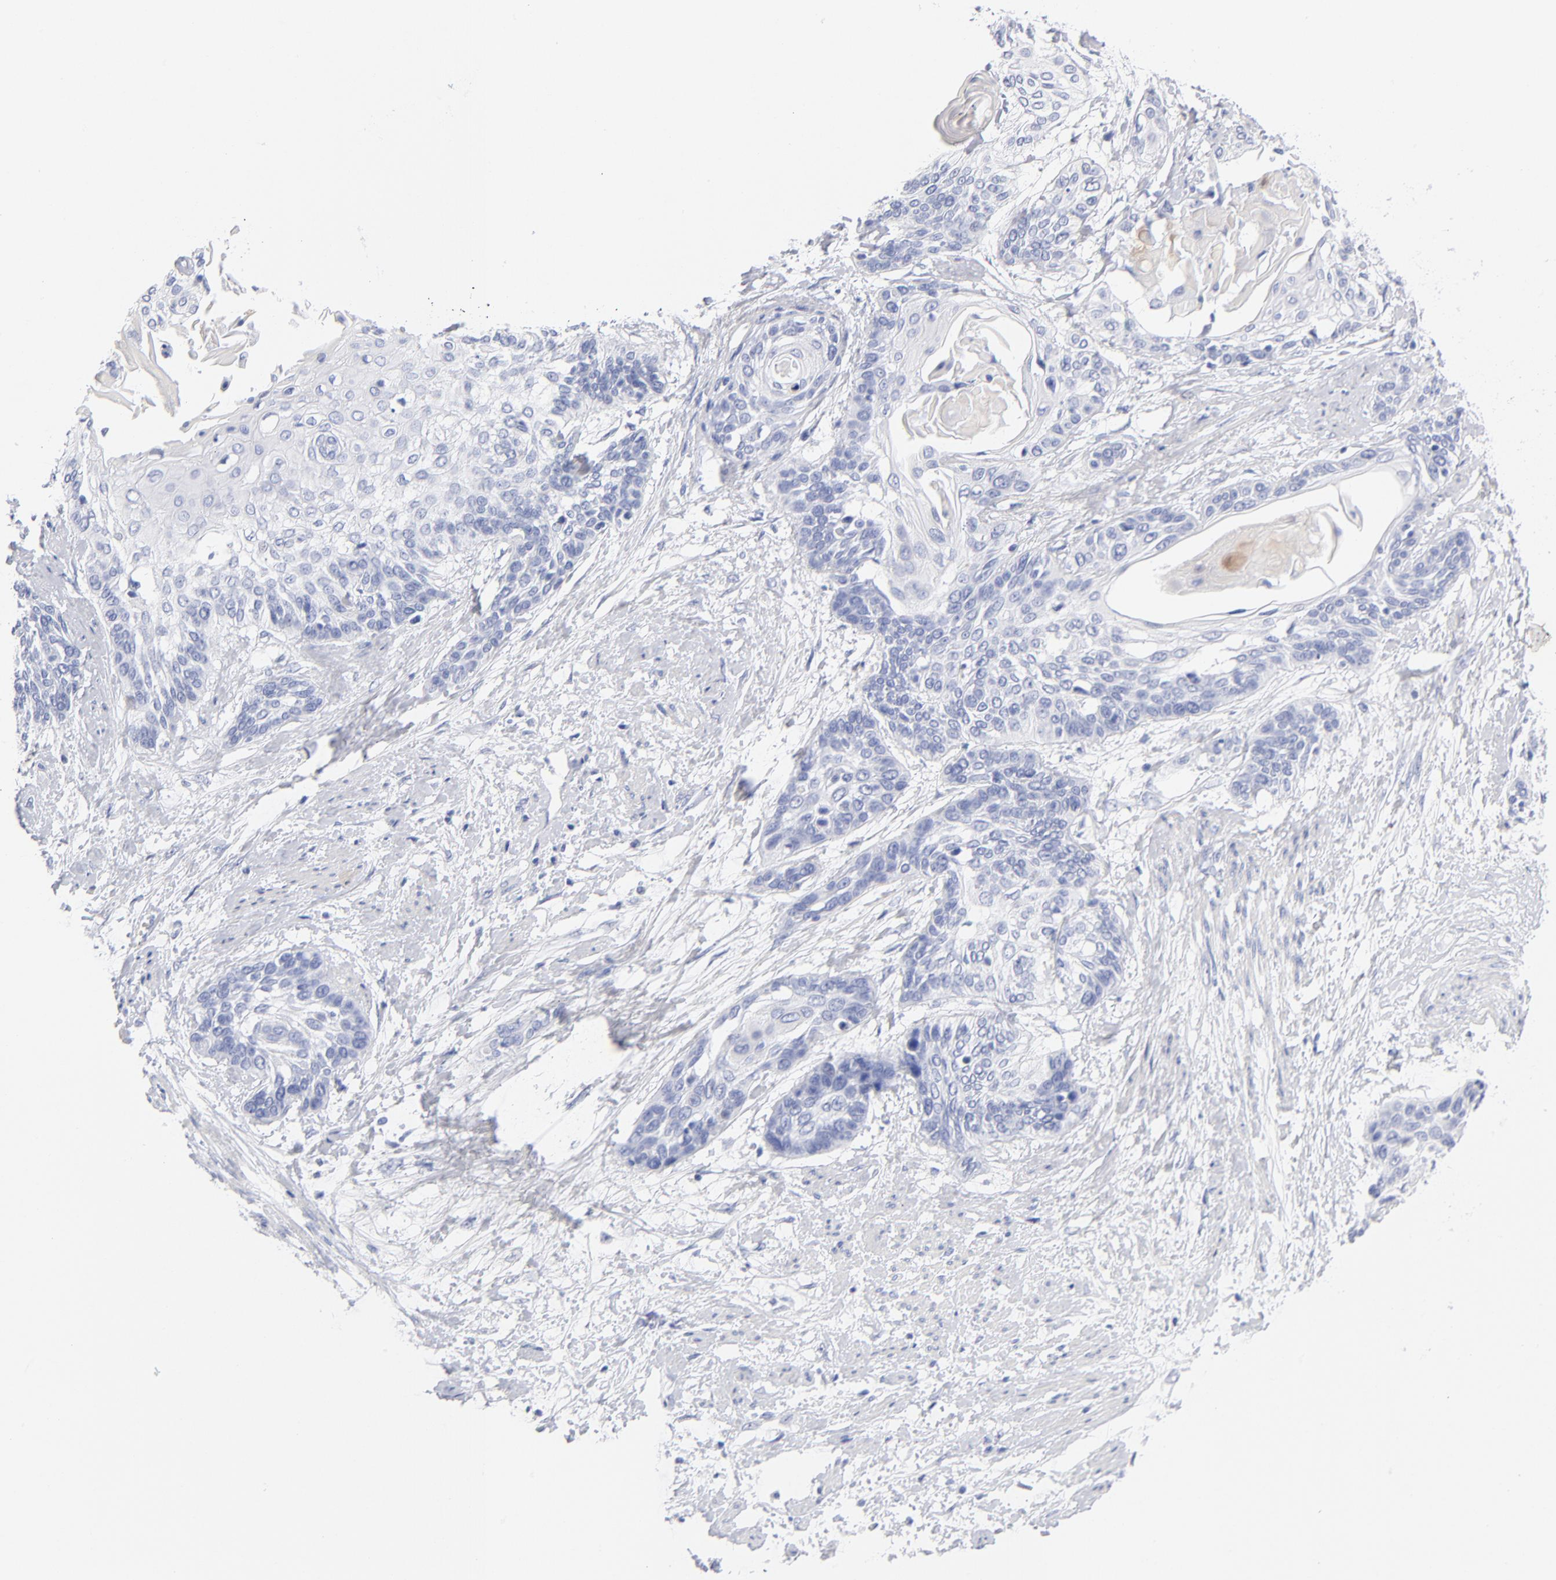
{"staining": {"intensity": "negative", "quantity": "none", "location": "none"}, "tissue": "cervical cancer", "cell_type": "Tumor cells", "image_type": "cancer", "snomed": [{"axis": "morphology", "description": "Squamous cell carcinoma, NOS"}, {"axis": "topography", "description": "Cervix"}], "caption": "Tumor cells are negative for brown protein staining in cervical squamous cell carcinoma.", "gene": "ARG1", "patient": {"sex": "female", "age": 57}}